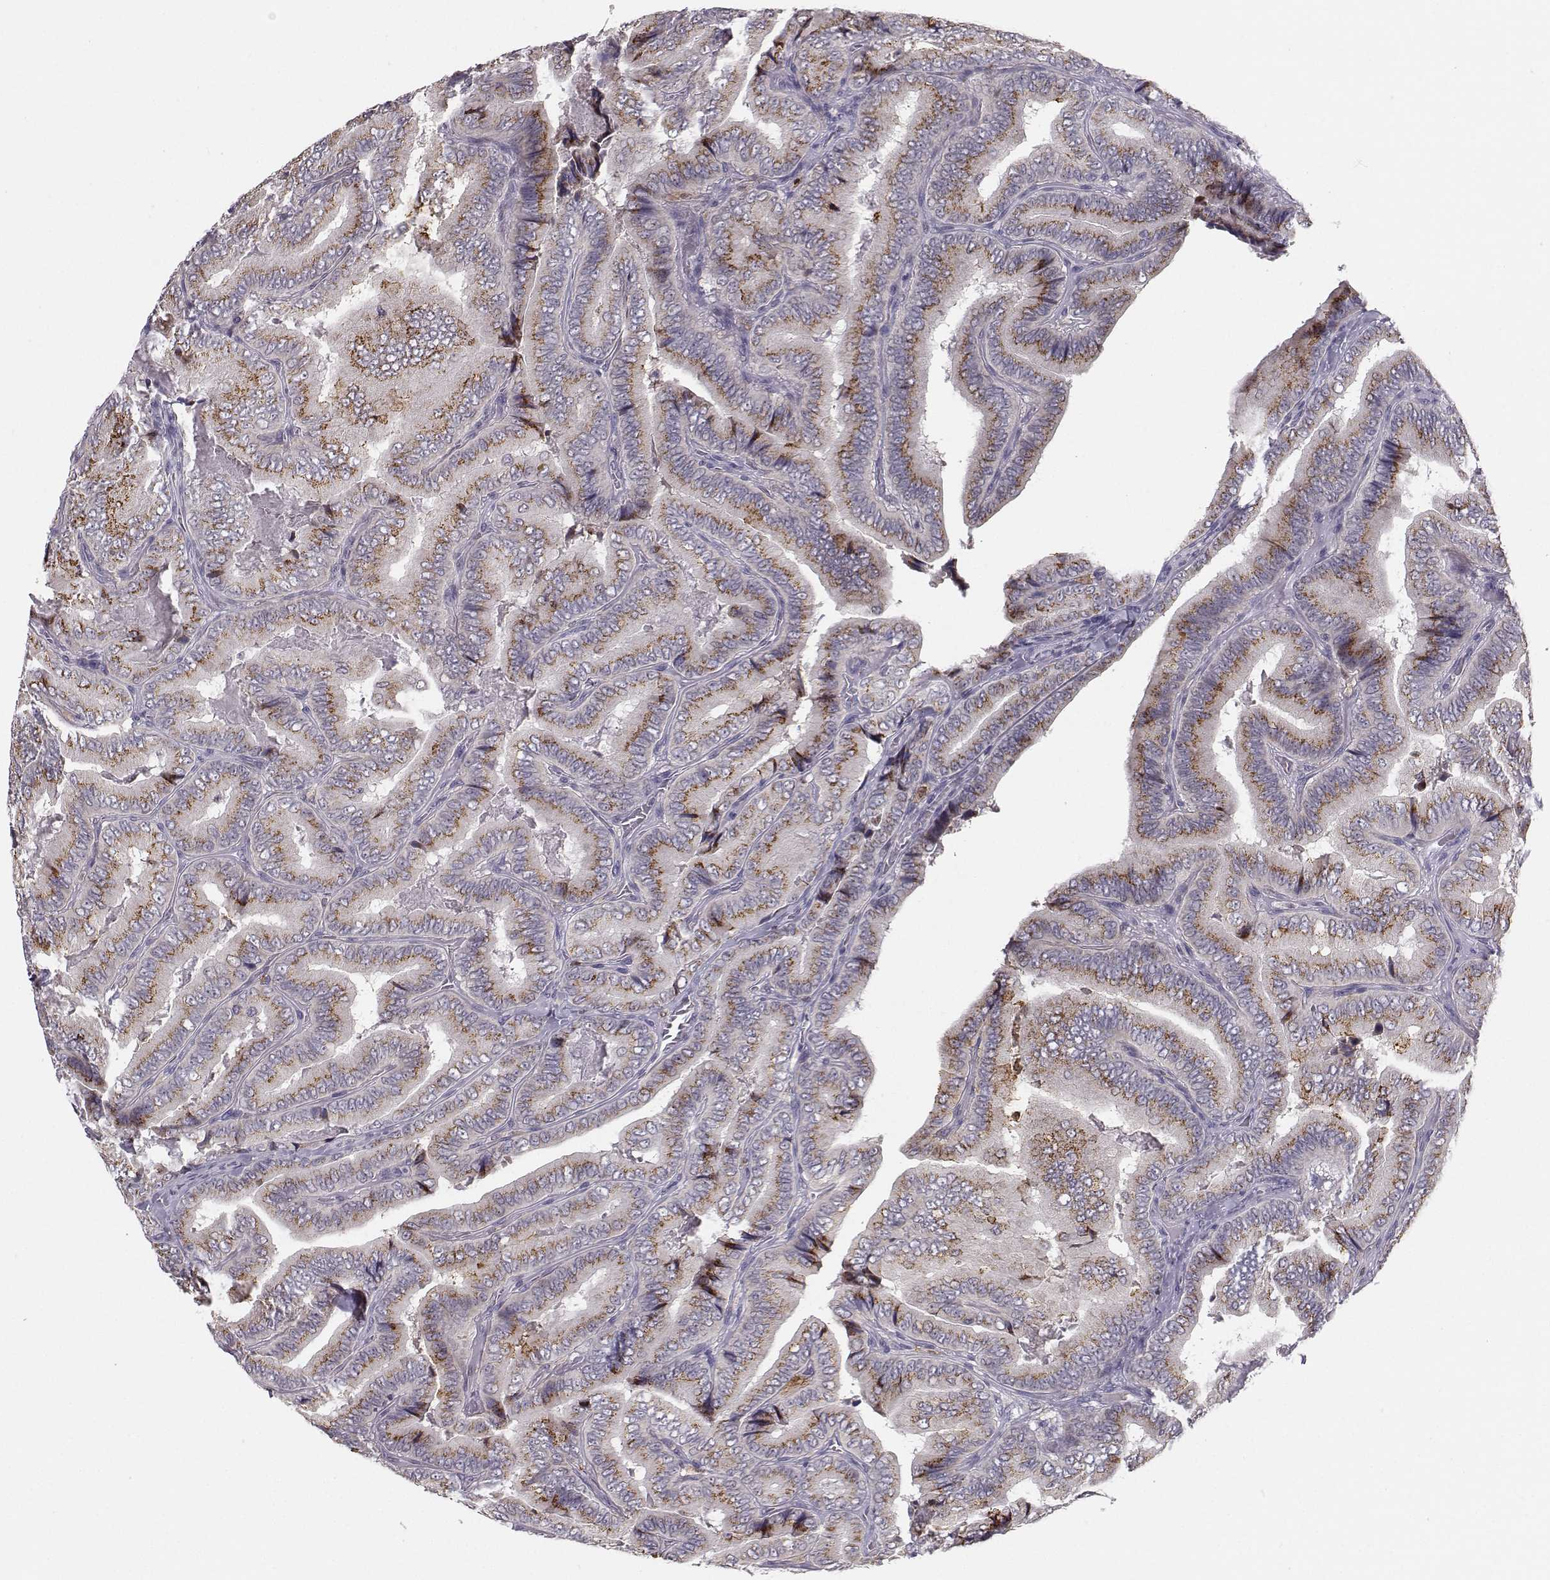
{"staining": {"intensity": "moderate", "quantity": "25%-75%", "location": "cytoplasmic/membranous"}, "tissue": "thyroid cancer", "cell_type": "Tumor cells", "image_type": "cancer", "snomed": [{"axis": "morphology", "description": "Papillary adenocarcinoma, NOS"}, {"axis": "topography", "description": "Thyroid gland"}], "caption": "Moderate cytoplasmic/membranous protein staining is appreciated in approximately 25%-75% of tumor cells in thyroid papillary adenocarcinoma.", "gene": "HTR7", "patient": {"sex": "male", "age": 61}}